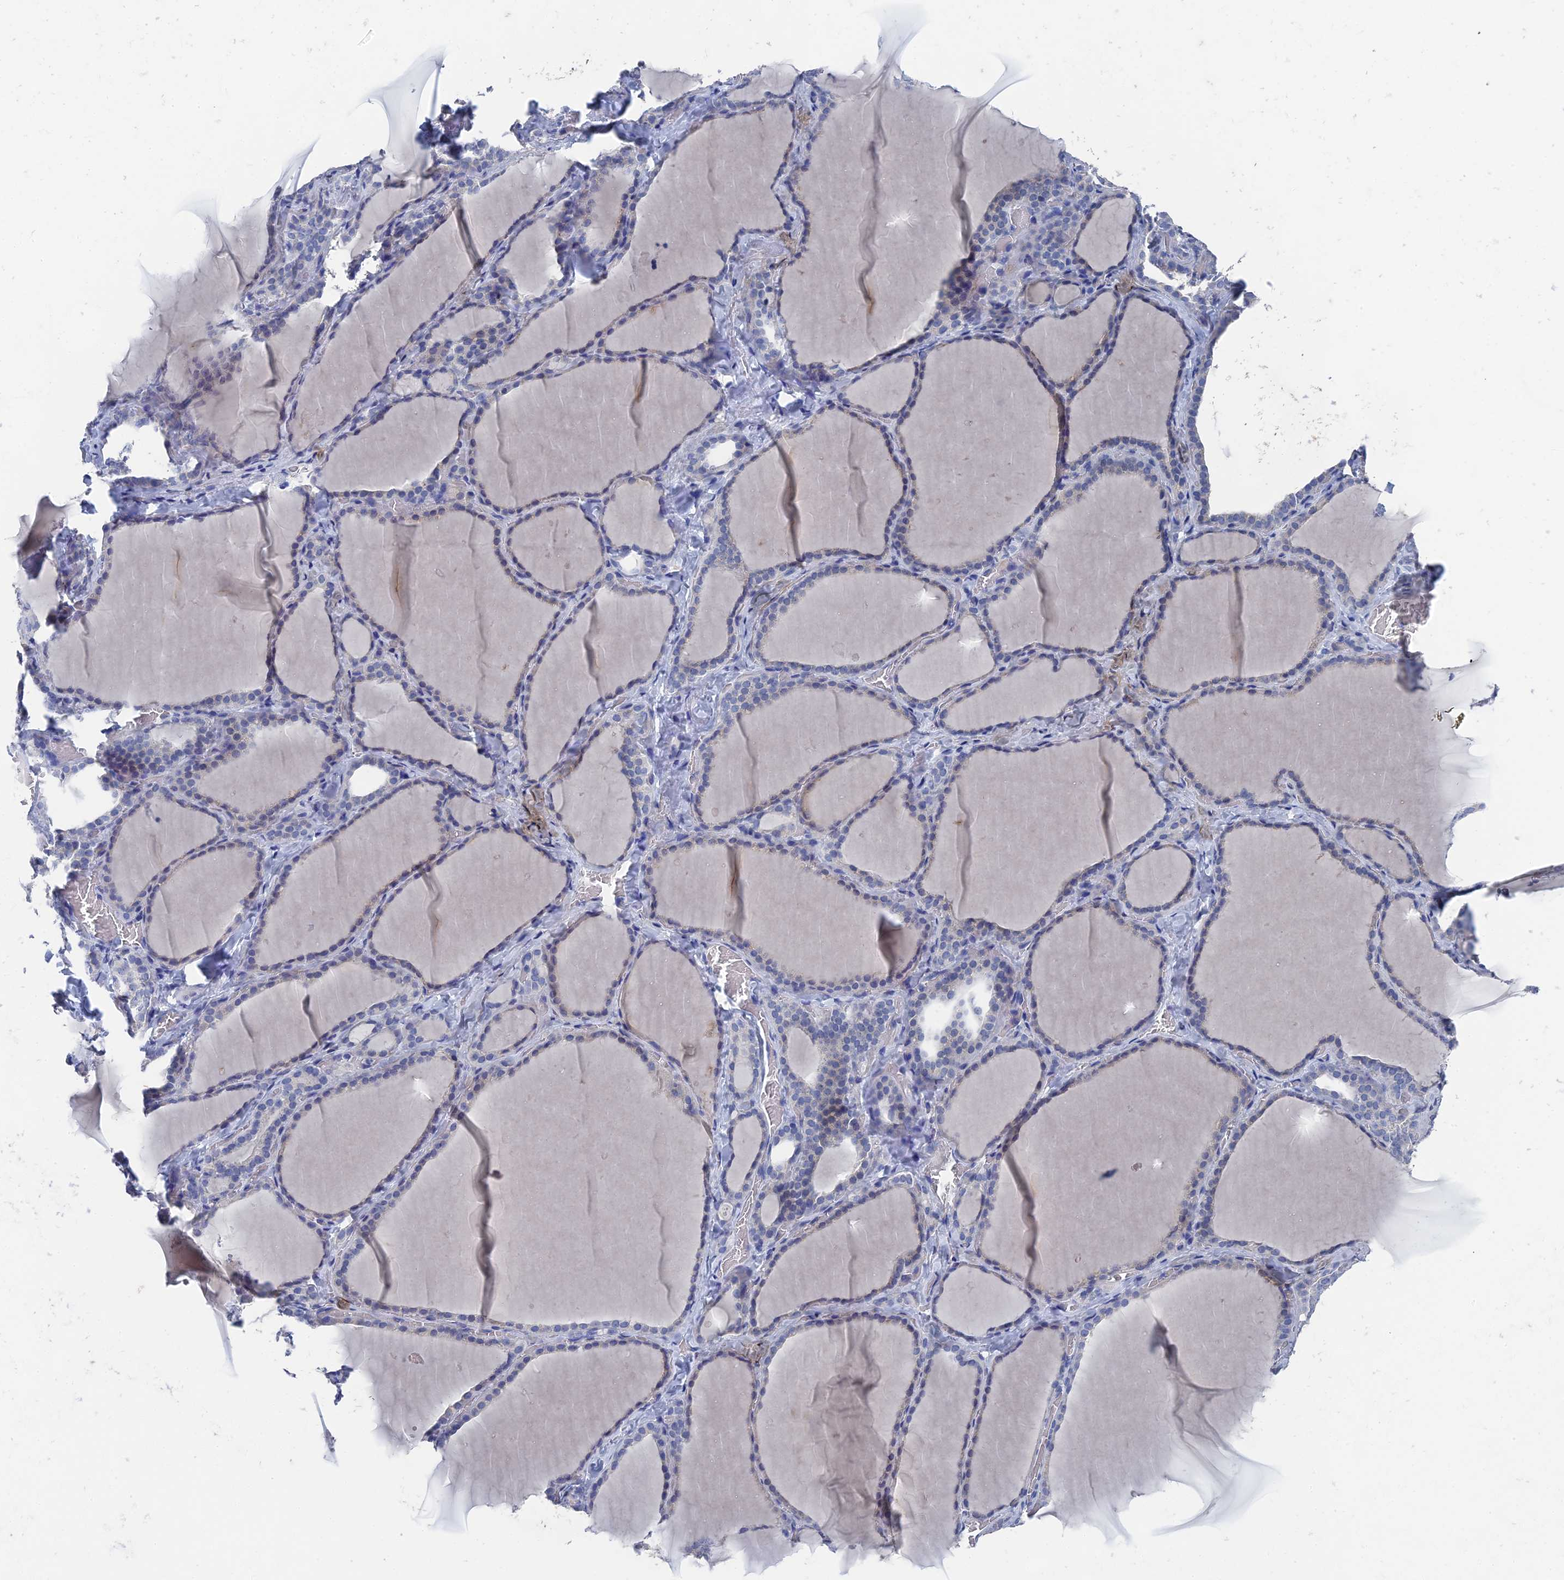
{"staining": {"intensity": "negative", "quantity": "none", "location": "none"}, "tissue": "thyroid gland", "cell_type": "Glandular cells", "image_type": "normal", "snomed": [{"axis": "morphology", "description": "Normal tissue, NOS"}, {"axis": "topography", "description": "Thyroid gland"}], "caption": "There is no significant expression in glandular cells of thyroid gland. The staining was performed using DAB to visualize the protein expression in brown, while the nuclei were stained in blue with hematoxylin (Magnification: 20x).", "gene": "GFAP", "patient": {"sex": "female", "age": 22}}